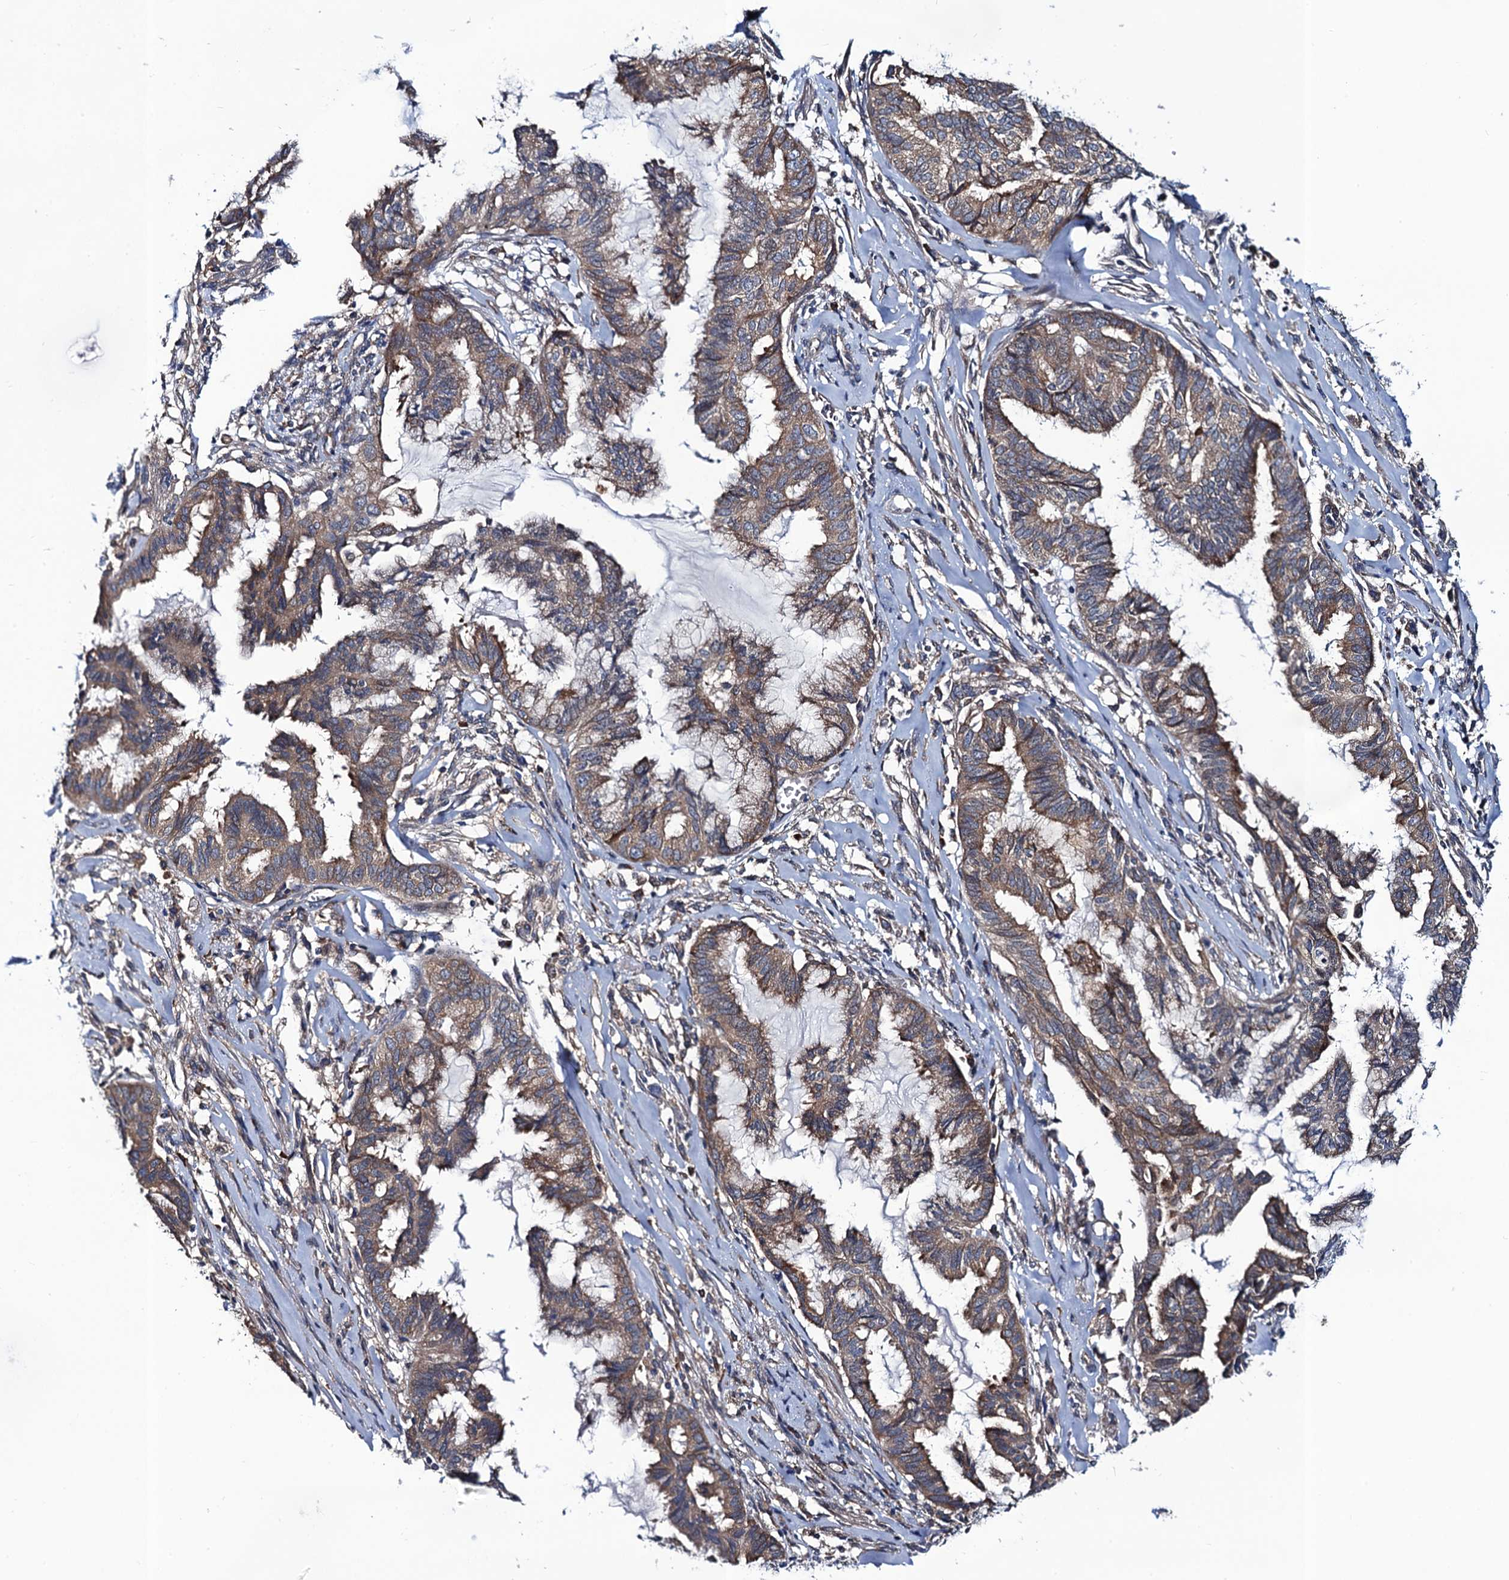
{"staining": {"intensity": "moderate", "quantity": ">75%", "location": "cytoplasmic/membranous"}, "tissue": "endometrial cancer", "cell_type": "Tumor cells", "image_type": "cancer", "snomed": [{"axis": "morphology", "description": "Adenocarcinoma, NOS"}, {"axis": "topography", "description": "Endometrium"}], "caption": "Tumor cells exhibit medium levels of moderate cytoplasmic/membranous staining in about >75% of cells in human adenocarcinoma (endometrial).", "gene": "PGLS", "patient": {"sex": "female", "age": 86}}